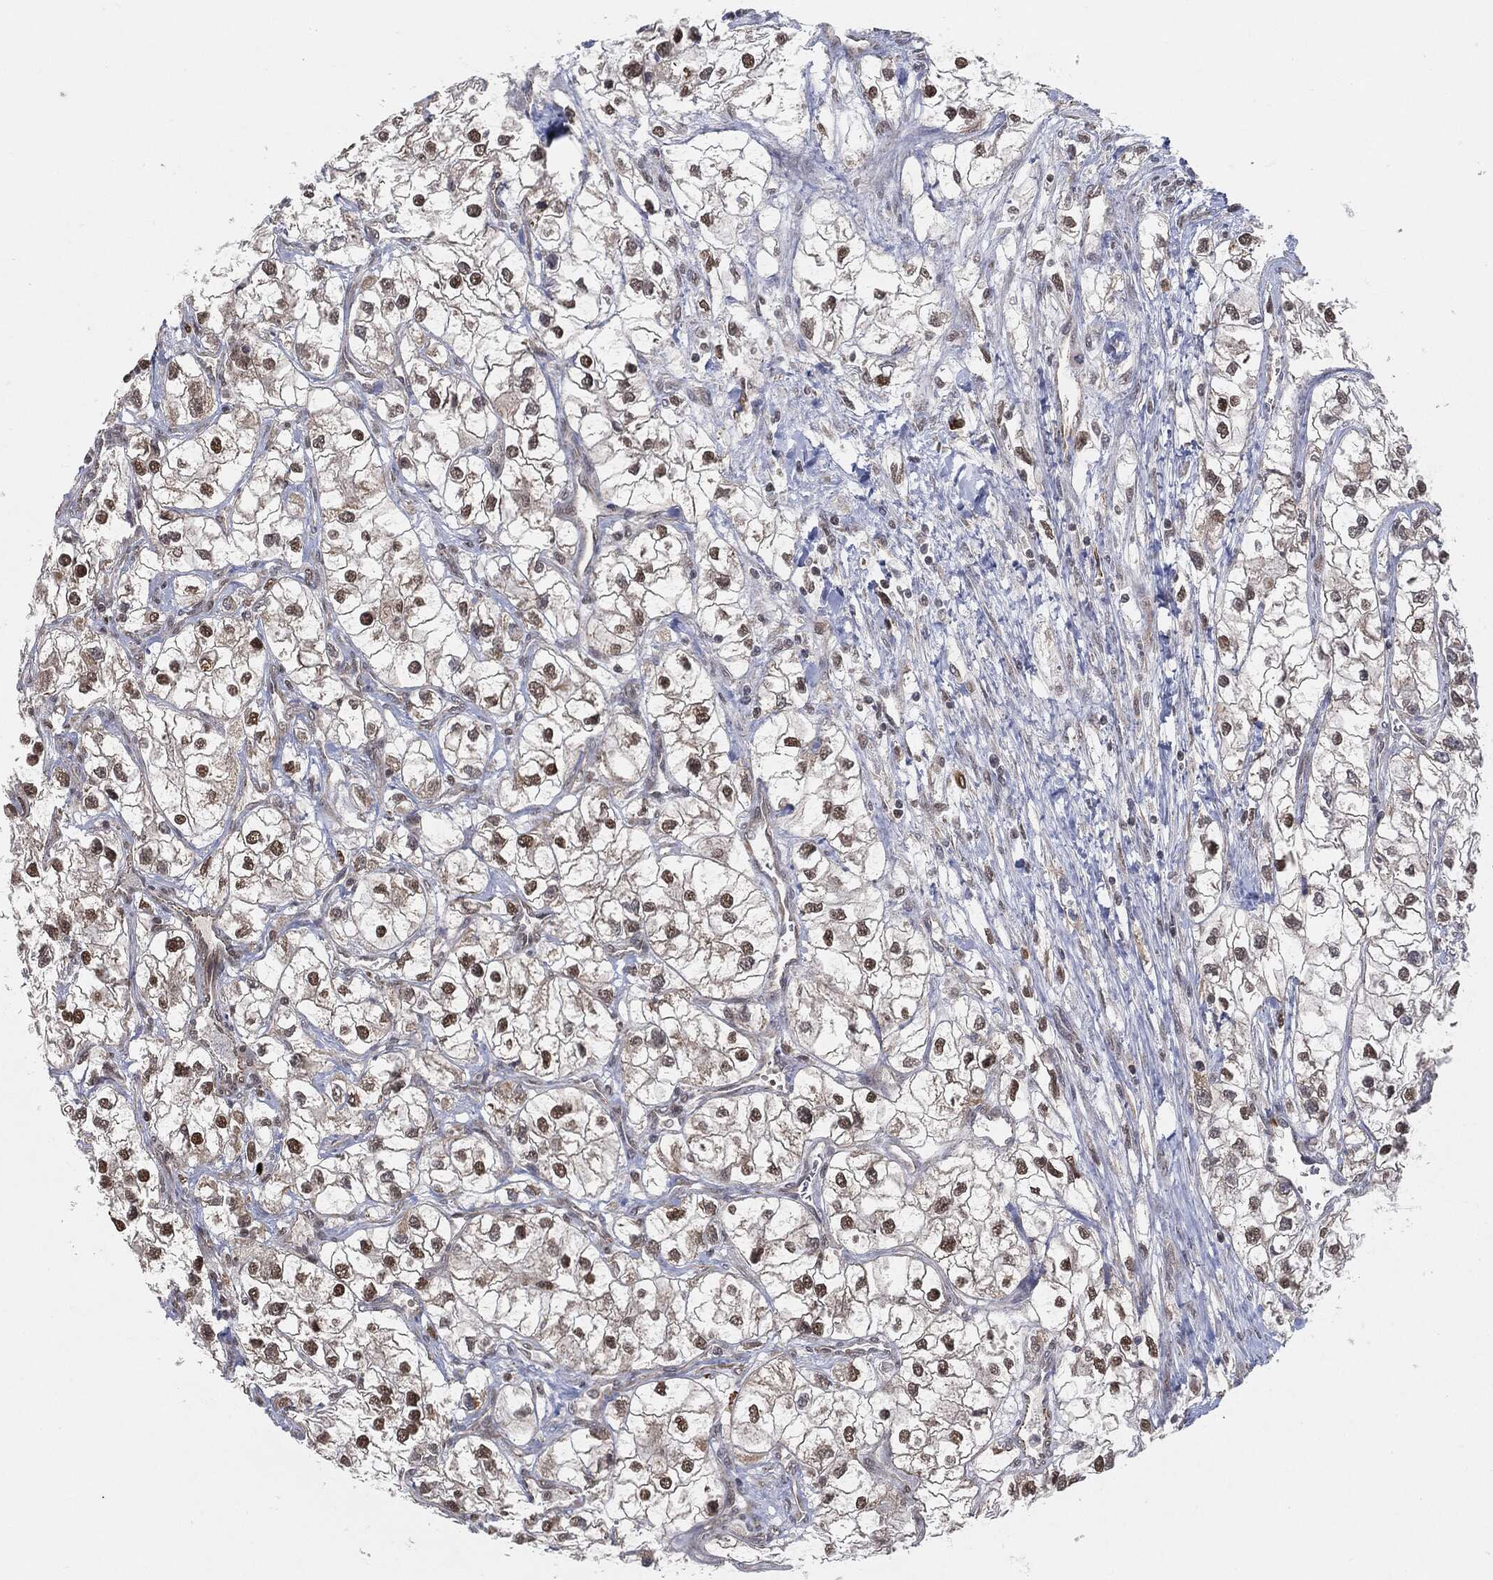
{"staining": {"intensity": "moderate", "quantity": "25%-75%", "location": "nuclear"}, "tissue": "renal cancer", "cell_type": "Tumor cells", "image_type": "cancer", "snomed": [{"axis": "morphology", "description": "Adenocarcinoma, NOS"}, {"axis": "topography", "description": "Kidney"}], "caption": "Protein expression analysis of human adenocarcinoma (renal) reveals moderate nuclear staining in about 25%-75% of tumor cells.", "gene": "TP53RK", "patient": {"sex": "male", "age": 59}}